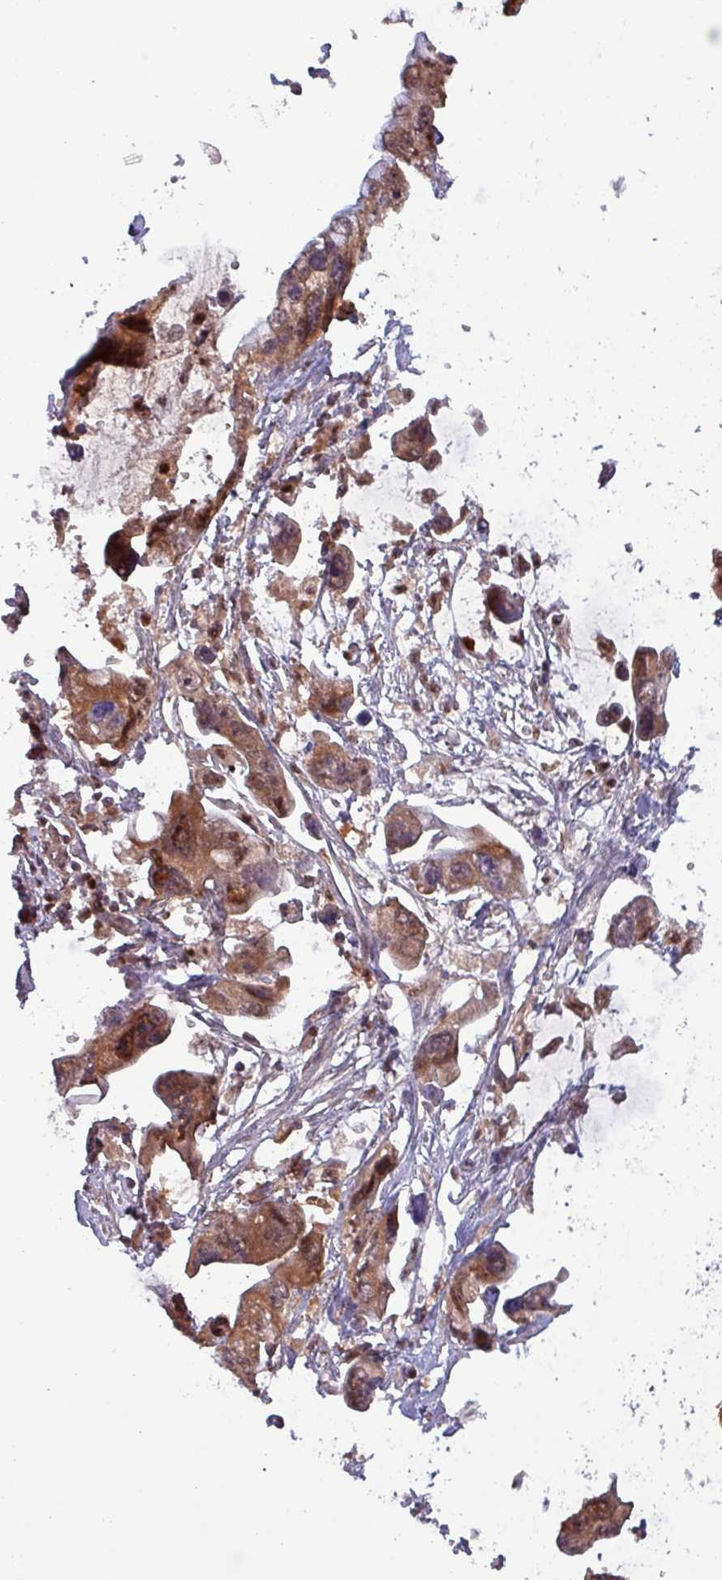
{"staining": {"intensity": "moderate", "quantity": ">75%", "location": "cytoplasmic/membranous,nuclear"}, "tissue": "pancreatic cancer", "cell_type": "Tumor cells", "image_type": "cancer", "snomed": [{"axis": "morphology", "description": "Adenocarcinoma, NOS"}, {"axis": "topography", "description": "Pancreas"}], "caption": "Protein analysis of pancreatic adenocarcinoma tissue displays moderate cytoplasmic/membranous and nuclear staining in about >75% of tumor cells.", "gene": "PSMB8", "patient": {"sex": "female", "age": 83}}